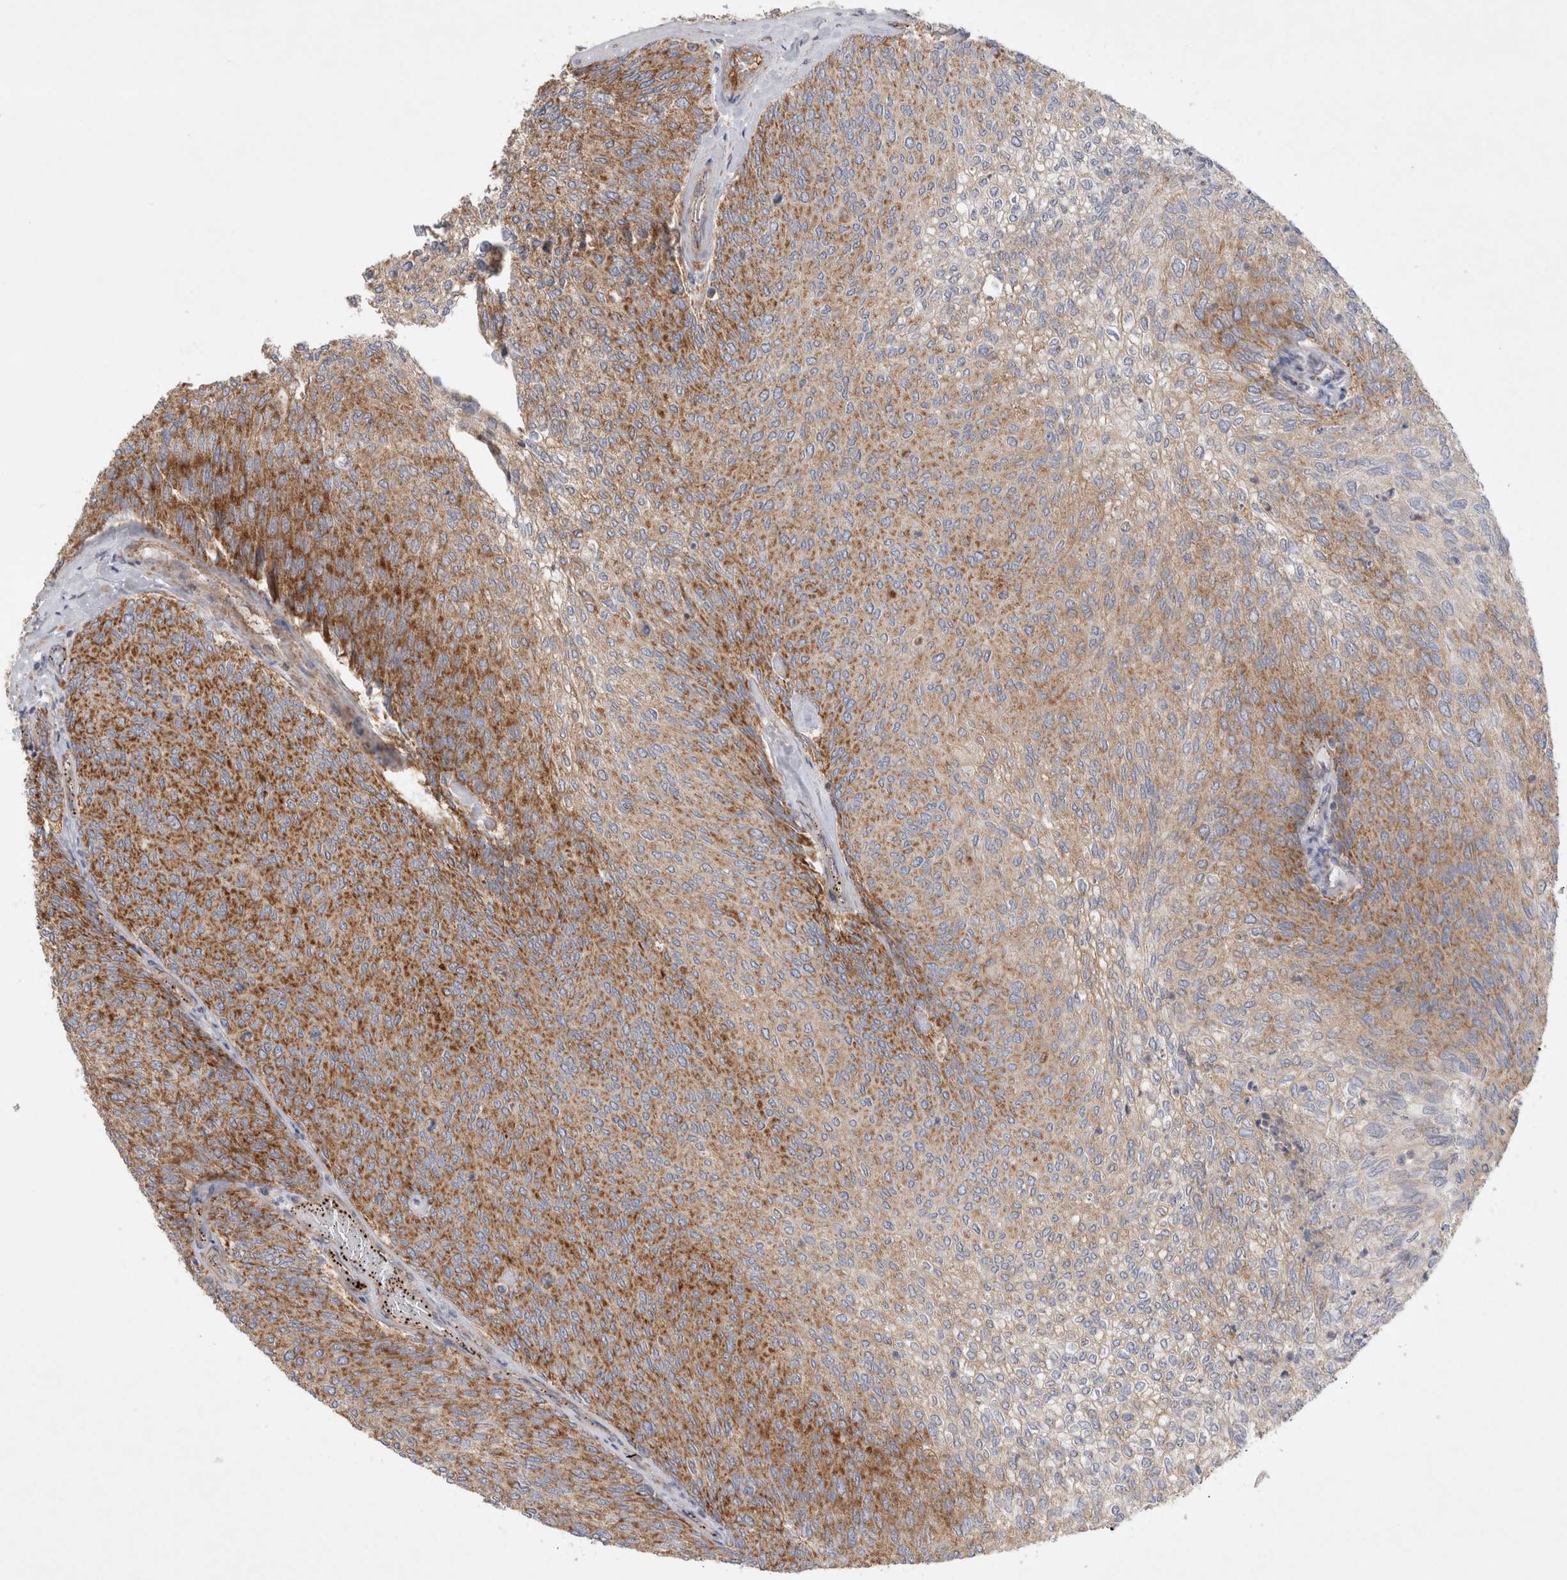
{"staining": {"intensity": "moderate", "quantity": ">75%", "location": "cytoplasmic/membranous"}, "tissue": "urothelial cancer", "cell_type": "Tumor cells", "image_type": "cancer", "snomed": [{"axis": "morphology", "description": "Urothelial carcinoma, Low grade"}, {"axis": "topography", "description": "Urinary bladder"}], "caption": "This is a micrograph of immunohistochemistry staining of urothelial cancer, which shows moderate expression in the cytoplasmic/membranous of tumor cells.", "gene": "MRPS28", "patient": {"sex": "female", "age": 79}}